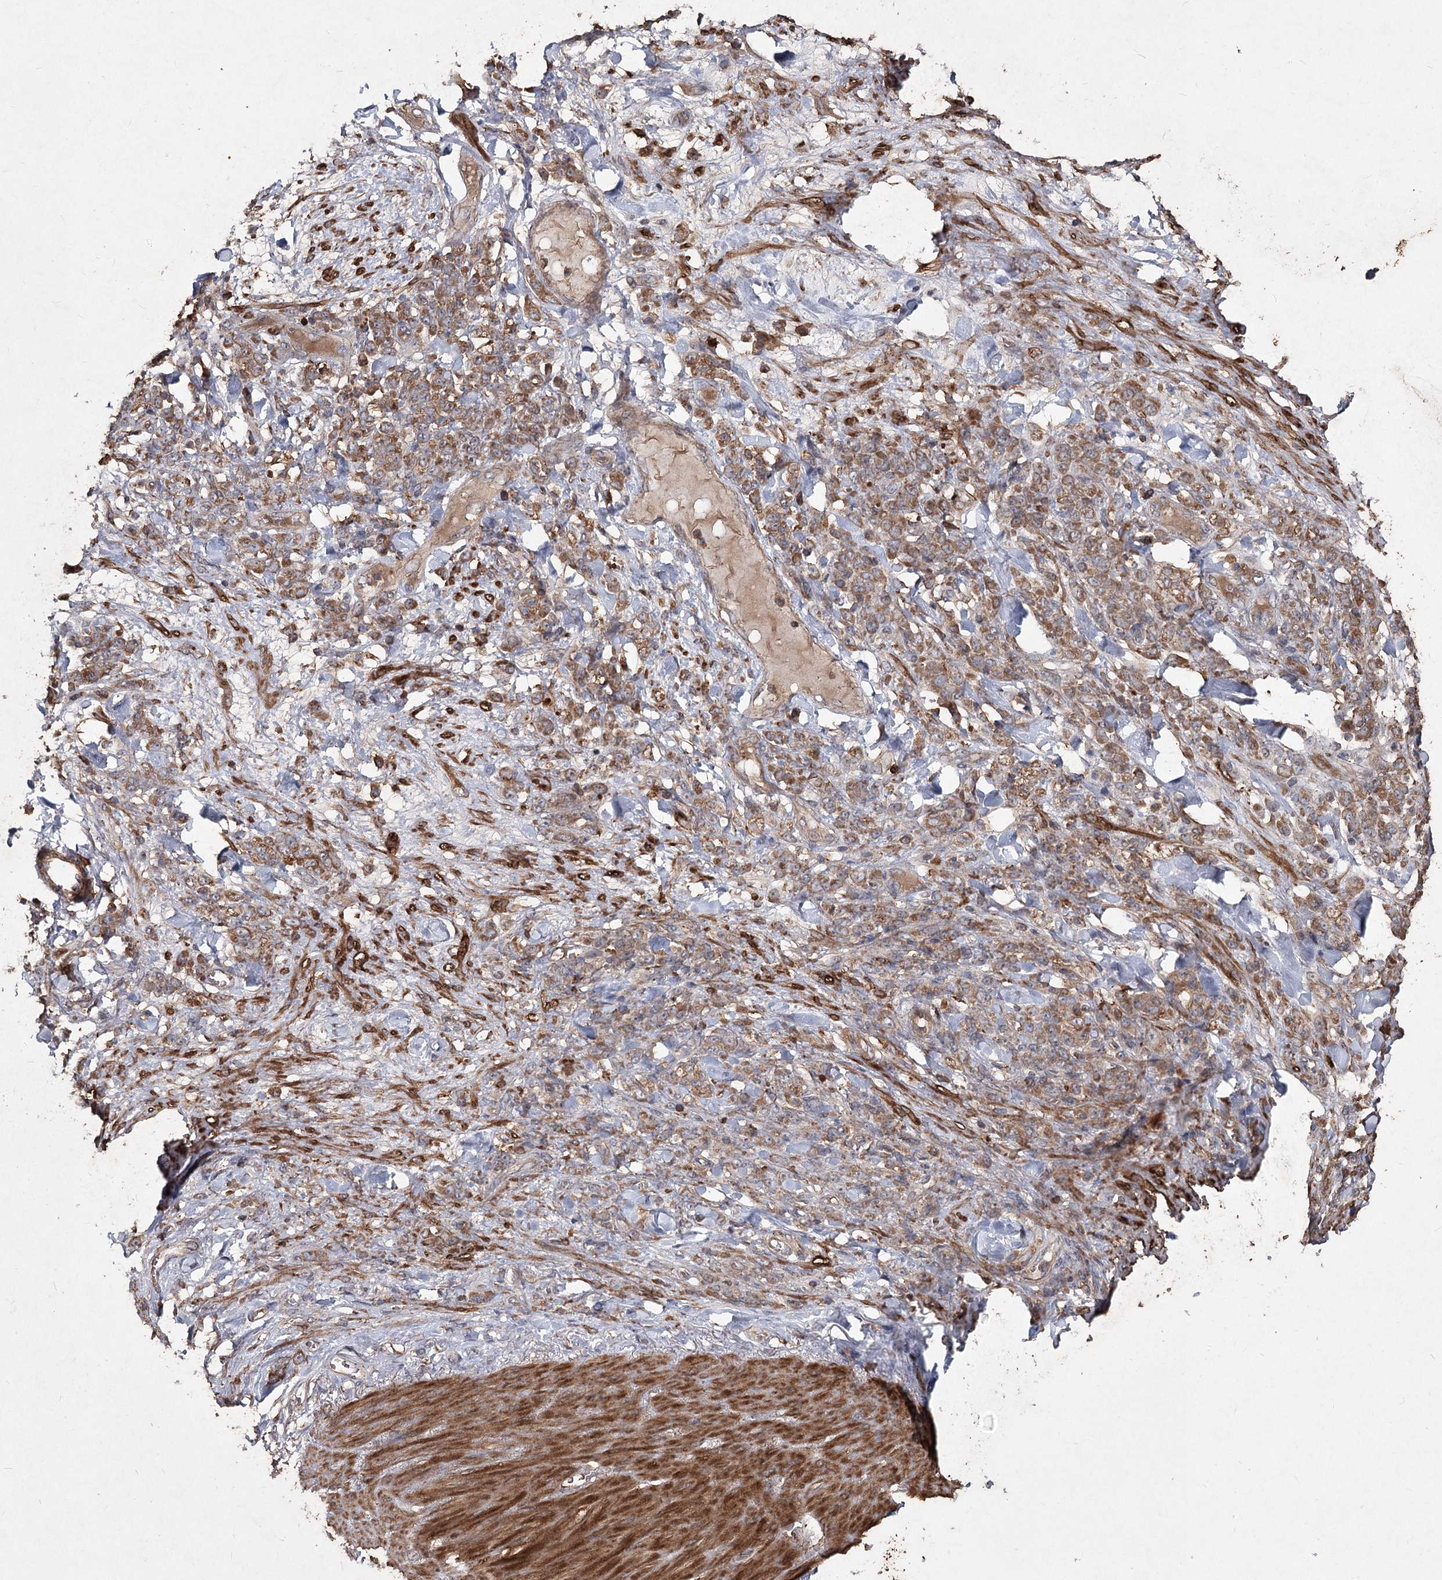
{"staining": {"intensity": "moderate", "quantity": ">75%", "location": "cytoplasmic/membranous"}, "tissue": "stomach cancer", "cell_type": "Tumor cells", "image_type": "cancer", "snomed": [{"axis": "morphology", "description": "Normal tissue, NOS"}, {"axis": "morphology", "description": "Adenocarcinoma, NOS"}, {"axis": "topography", "description": "Stomach"}], "caption": "Immunohistochemical staining of human stomach cancer (adenocarcinoma) exhibits medium levels of moderate cytoplasmic/membranous protein positivity in about >75% of tumor cells. Using DAB (3,3'-diaminobenzidine) (brown) and hematoxylin (blue) stains, captured at high magnification using brightfield microscopy.", "gene": "PIK3C2A", "patient": {"sex": "male", "age": 82}}